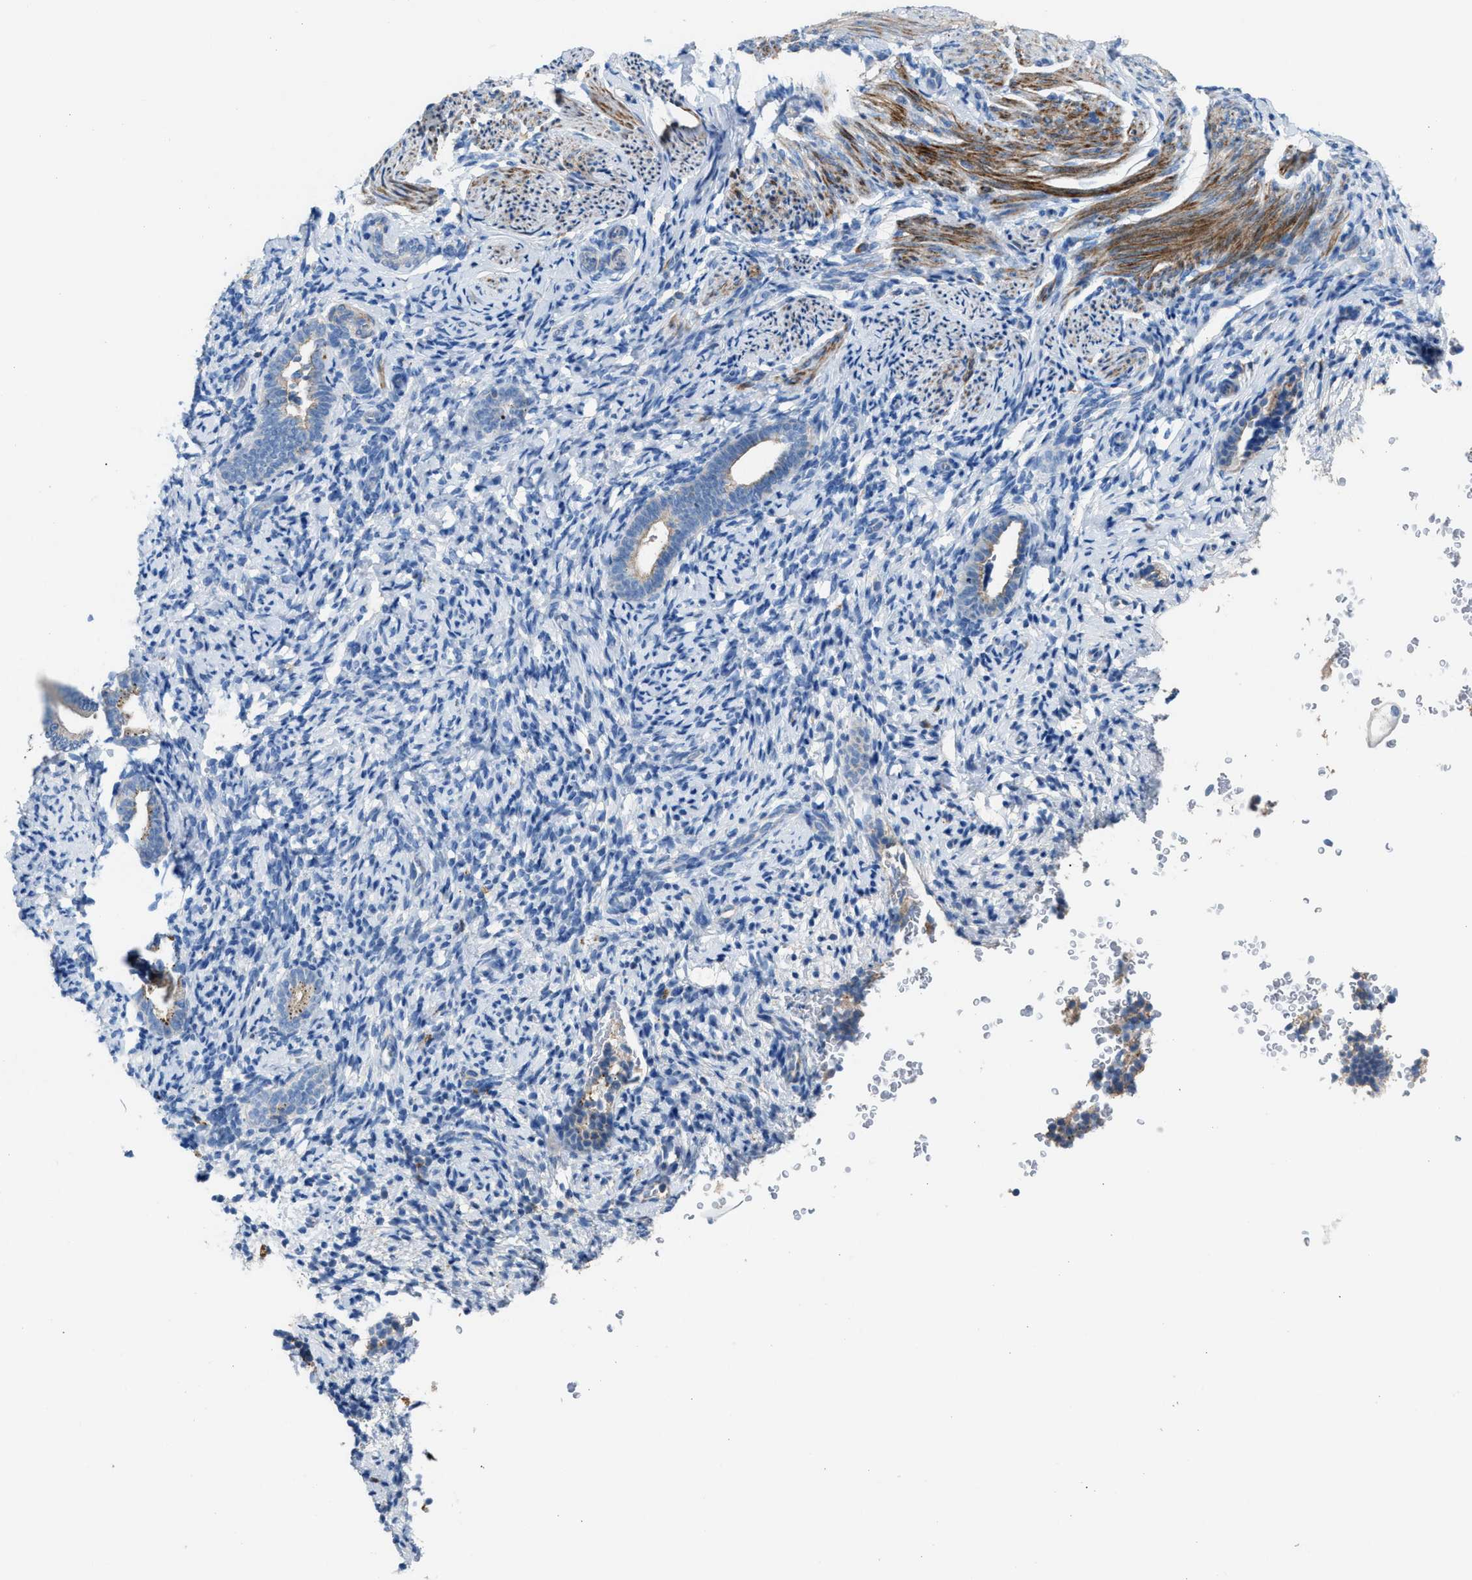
{"staining": {"intensity": "negative", "quantity": "none", "location": "none"}, "tissue": "endometrium", "cell_type": "Cells in endometrial stroma", "image_type": "normal", "snomed": [{"axis": "morphology", "description": "Normal tissue, NOS"}, {"axis": "topography", "description": "Endometrium"}], "caption": "Immunohistochemical staining of benign human endometrium reveals no significant expression in cells in endometrial stroma. Nuclei are stained in blue.", "gene": "AOAH", "patient": {"sex": "female", "age": 51}}